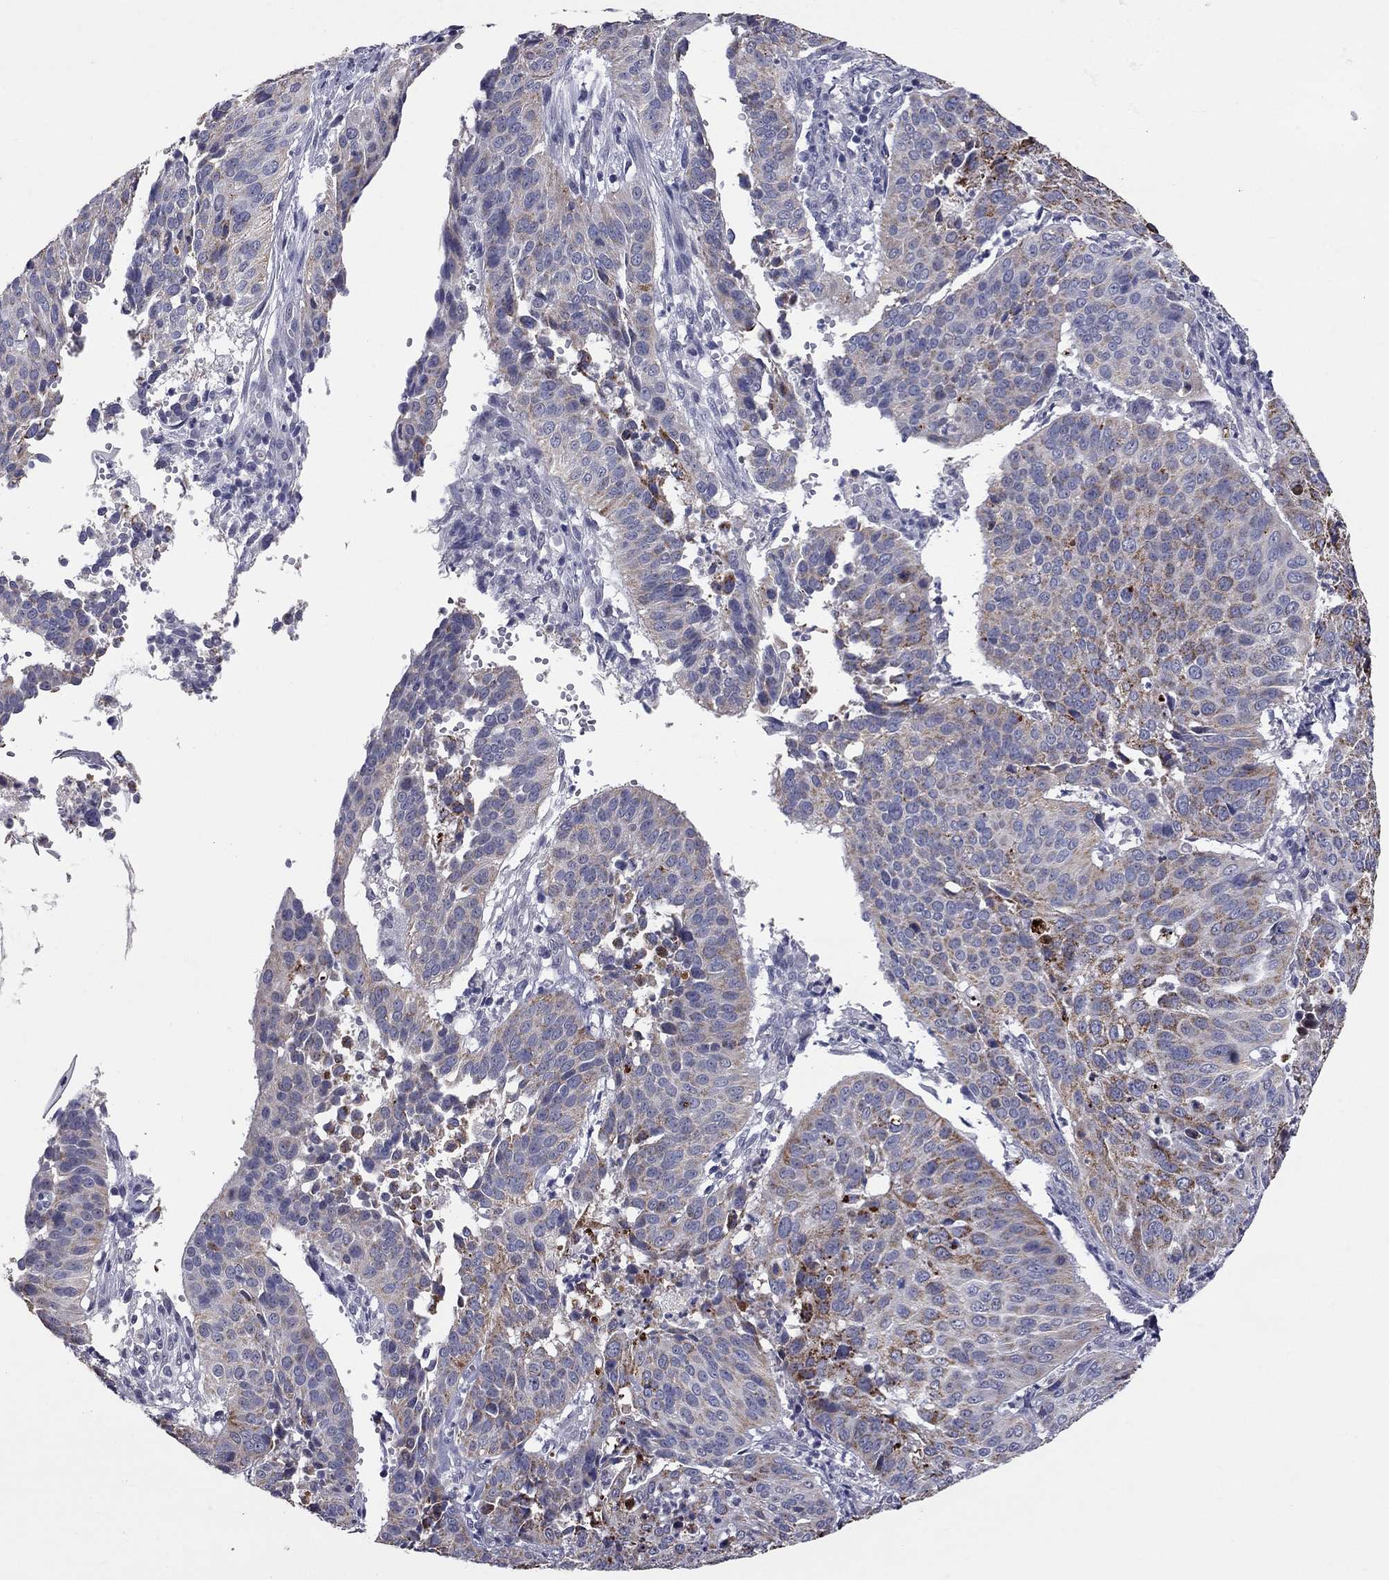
{"staining": {"intensity": "moderate", "quantity": "25%-75%", "location": "cytoplasmic/membranous"}, "tissue": "cervical cancer", "cell_type": "Tumor cells", "image_type": "cancer", "snomed": [{"axis": "morphology", "description": "Normal tissue, NOS"}, {"axis": "morphology", "description": "Squamous cell carcinoma, NOS"}, {"axis": "topography", "description": "Cervix"}], "caption": "Human cervical cancer stained with a brown dye shows moderate cytoplasmic/membranous positive expression in about 25%-75% of tumor cells.", "gene": "SHOC2", "patient": {"sex": "female", "age": 39}}